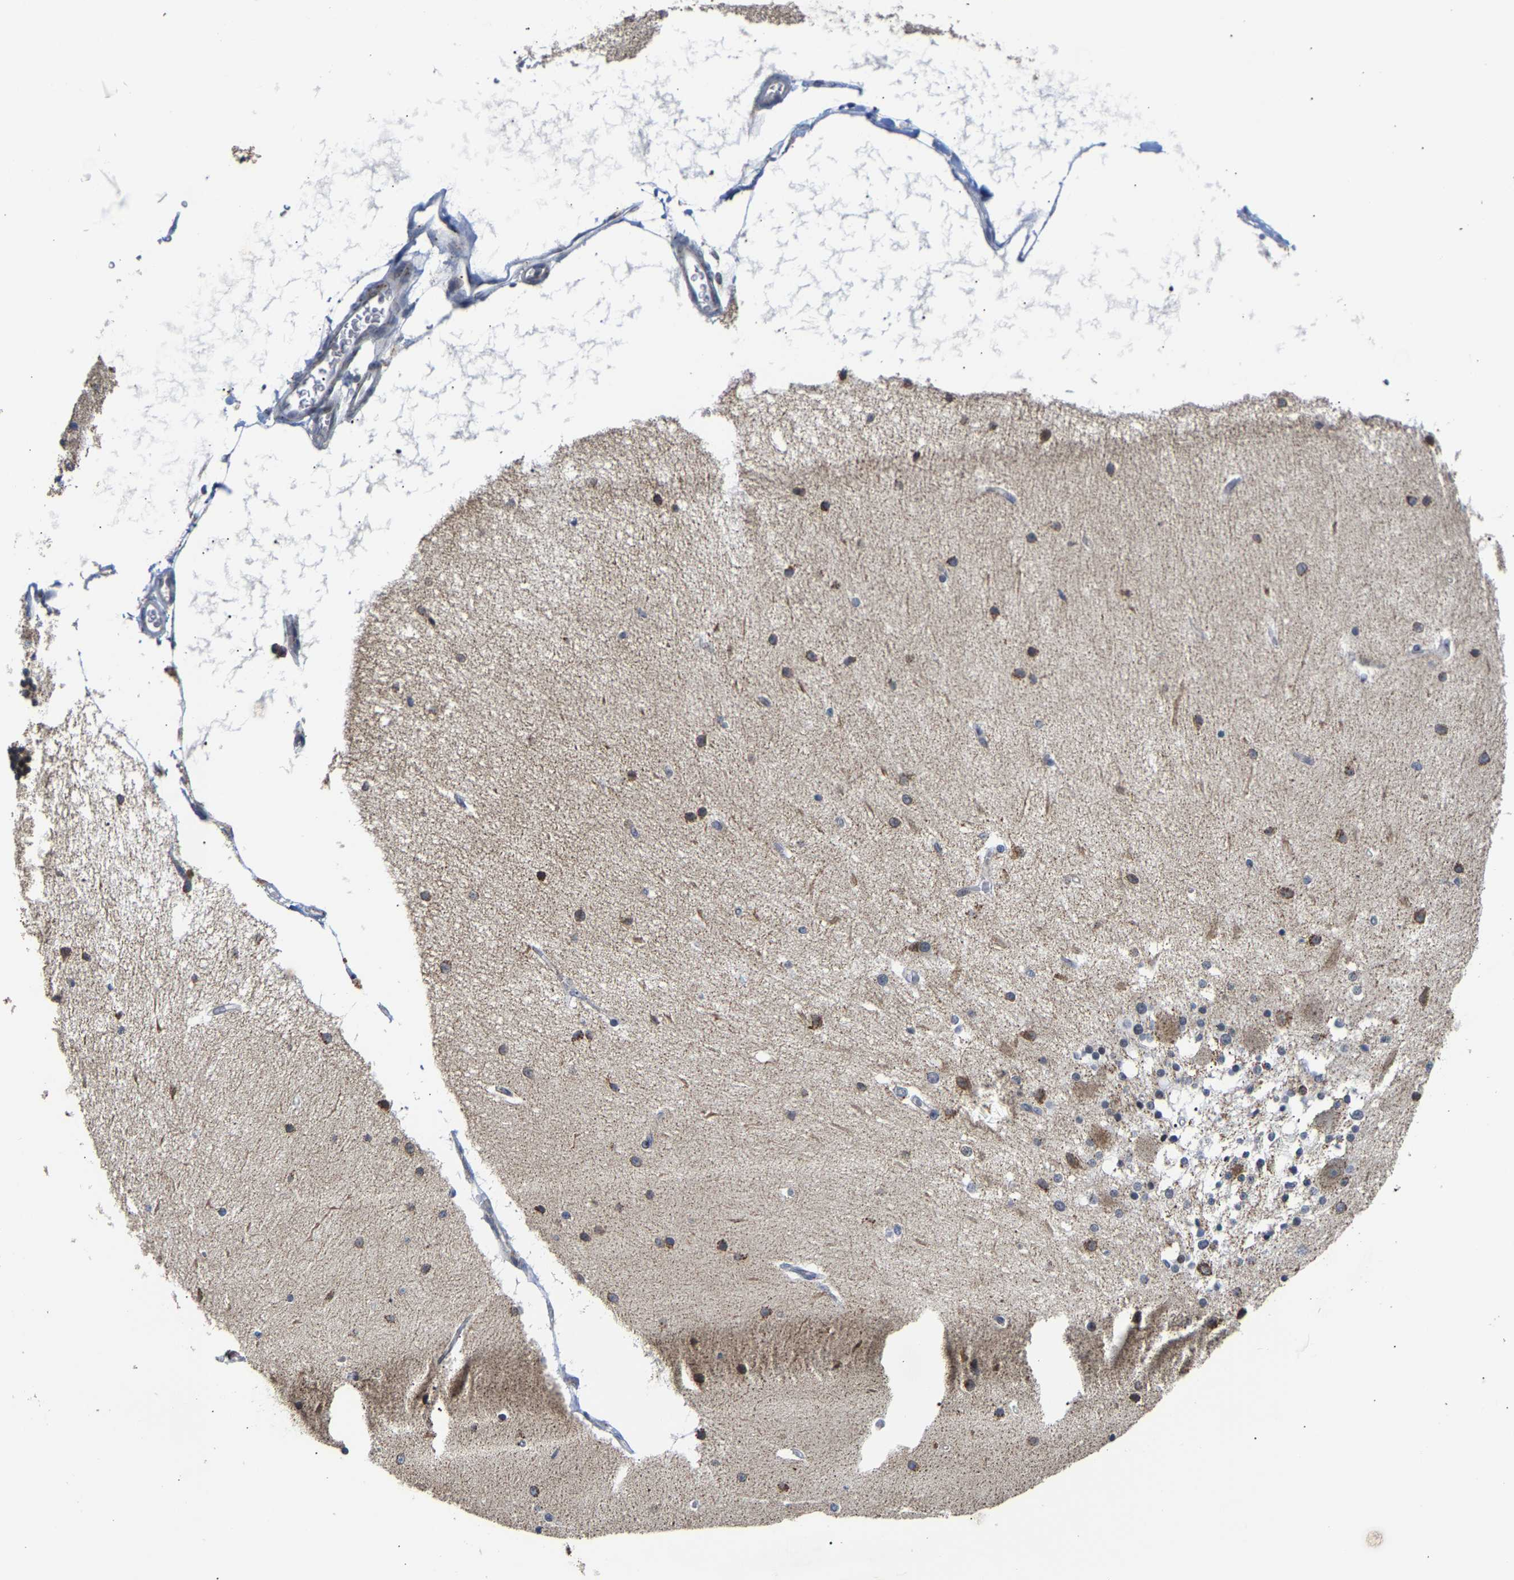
{"staining": {"intensity": "moderate", "quantity": ">75%", "location": "cytoplasmic/membranous"}, "tissue": "cerebellum", "cell_type": "Cells in granular layer", "image_type": "normal", "snomed": [{"axis": "morphology", "description": "Normal tissue, NOS"}, {"axis": "topography", "description": "Cerebellum"}], "caption": "Immunohistochemical staining of normal cerebellum reveals moderate cytoplasmic/membranous protein expression in about >75% of cells in granular layer. The protein is stained brown, and the nuclei are stained in blue (DAB (3,3'-diaminobenzidine) IHC with brightfield microscopy, high magnification).", "gene": "PCNT", "patient": {"sex": "female", "age": 54}}